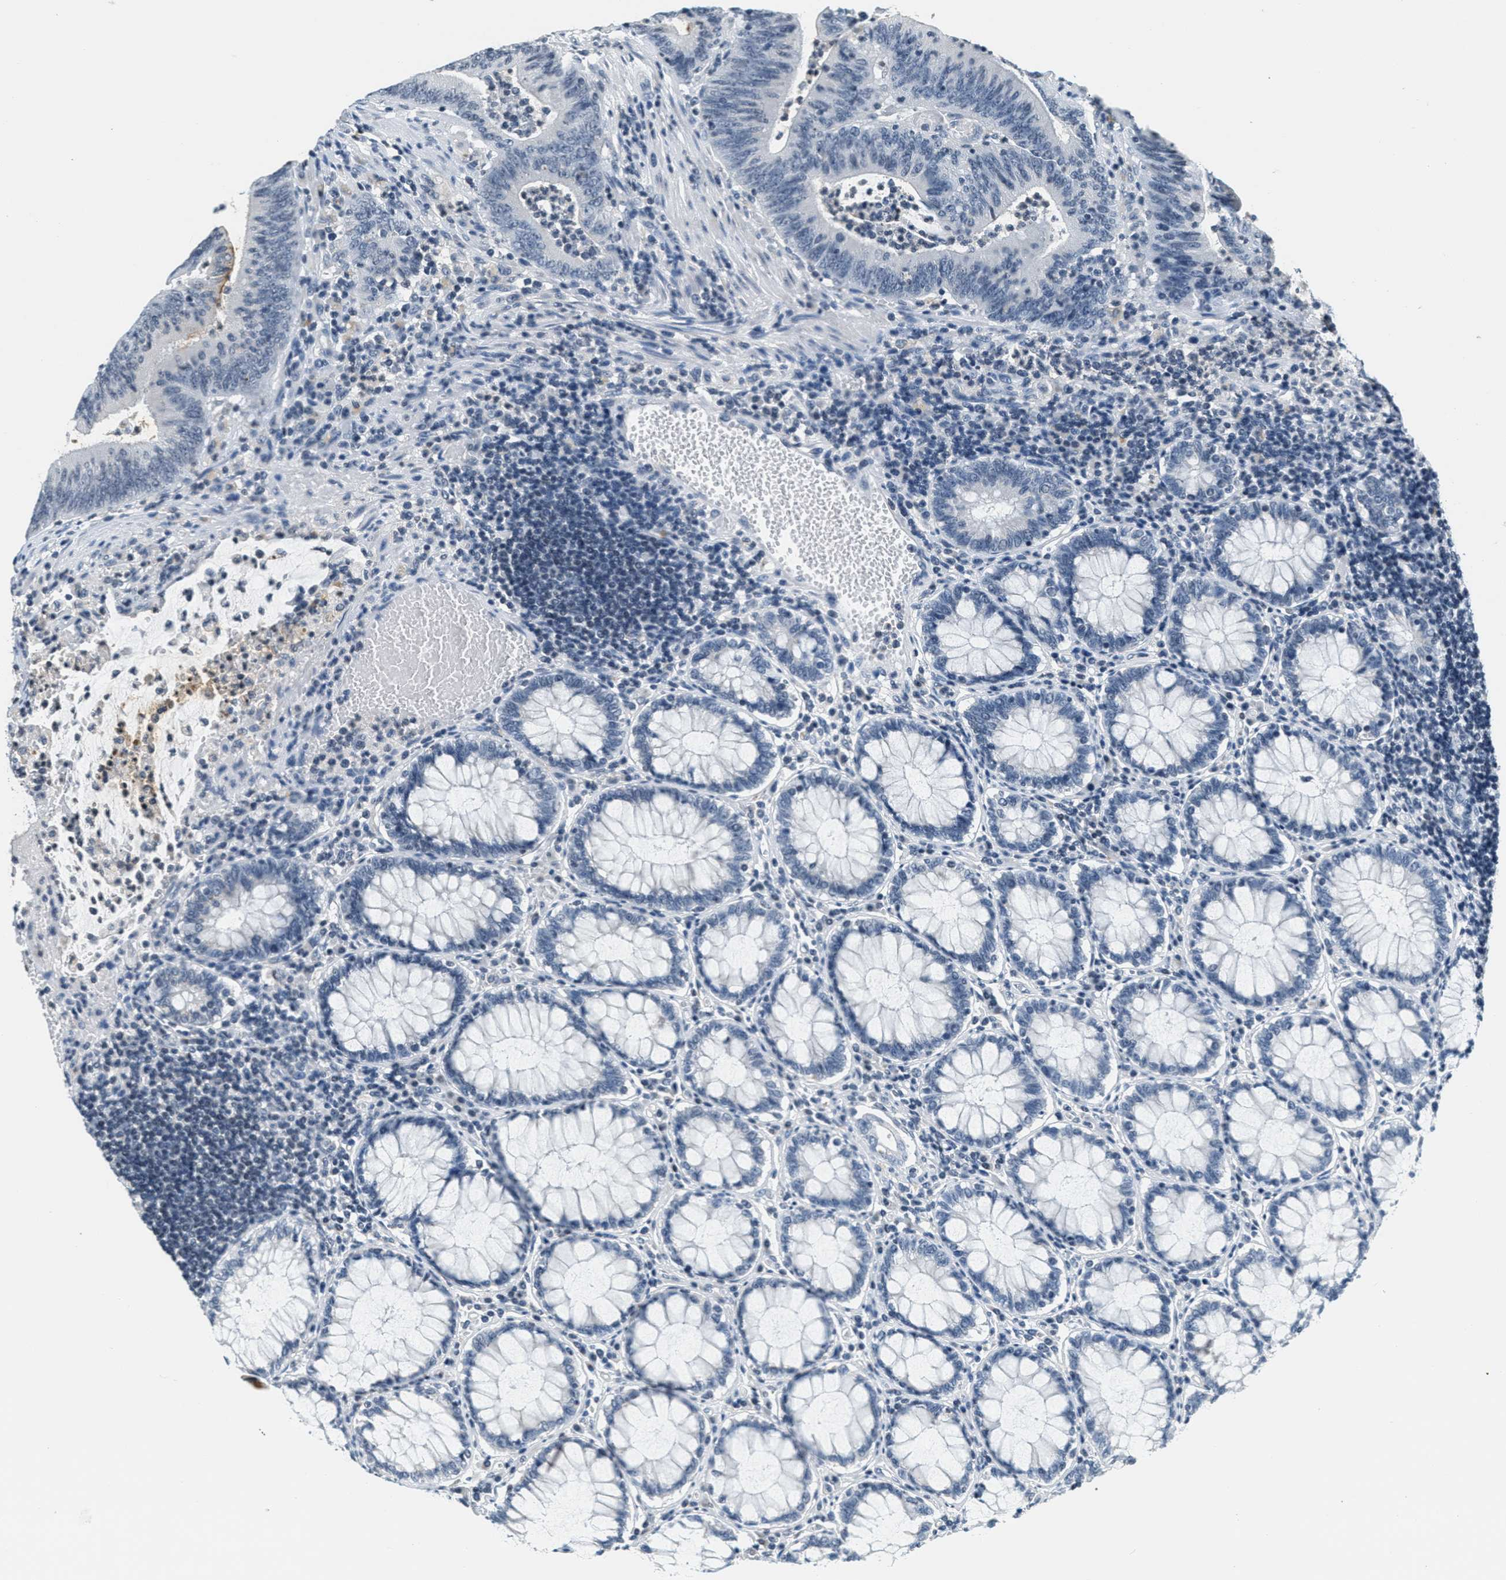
{"staining": {"intensity": "moderate", "quantity": "<25%", "location": "cytoplasmic/membranous"}, "tissue": "colorectal cancer", "cell_type": "Tumor cells", "image_type": "cancer", "snomed": [{"axis": "morphology", "description": "Normal tissue, NOS"}, {"axis": "morphology", "description": "Adenocarcinoma, NOS"}, {"axis": "topography", "description": "Rectum"}], "caption": "There is low levels of moderate cytoplasmic/membranous positivity in tumor cells of colorectal cancer, as demonstrated by immunohistochemical staining (brown color).", "gene": "CA4", "patient": {"sex": "female", "age": 66}}